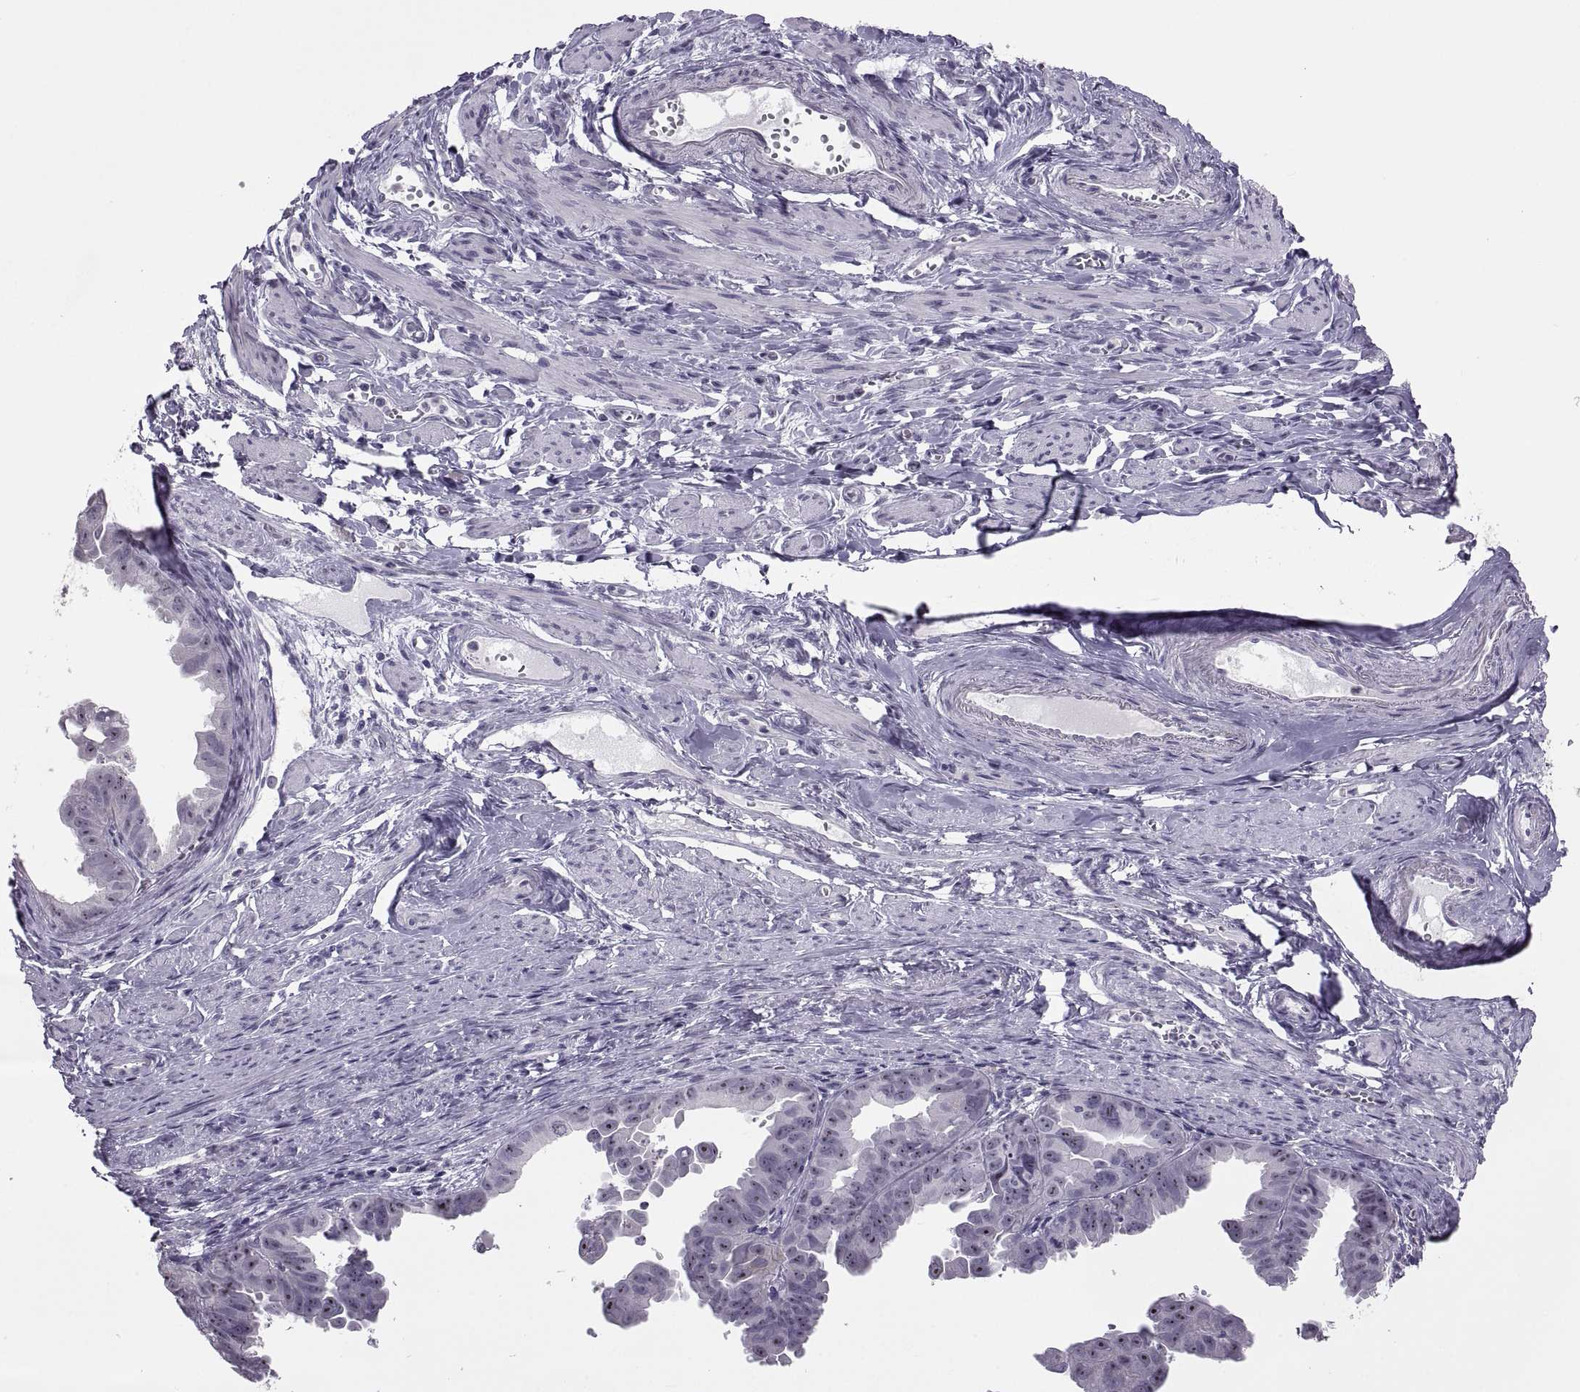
{"staining": {"intensity": "strong", "quantity": "25%-75%", "location": "nuclear"}, "tissue": "ovarian cancer", "cell_type": "Tumor cells", "image_type": "cancer", "snomed": [{"axis": "morphology", "description": "Carcinoma, endometroid"}, {"axis": "topography", "description": "Ovary"}], "caption": "A high amount of strong nuclear expression is seen in about 25%-75% of tumor cells in ovarian cancer tissue. (DAB IHC, brown staining for protein, blue staining for nuclei).", "gene": "ASIC2", "patient": {"sex": "female", "age": 85}}